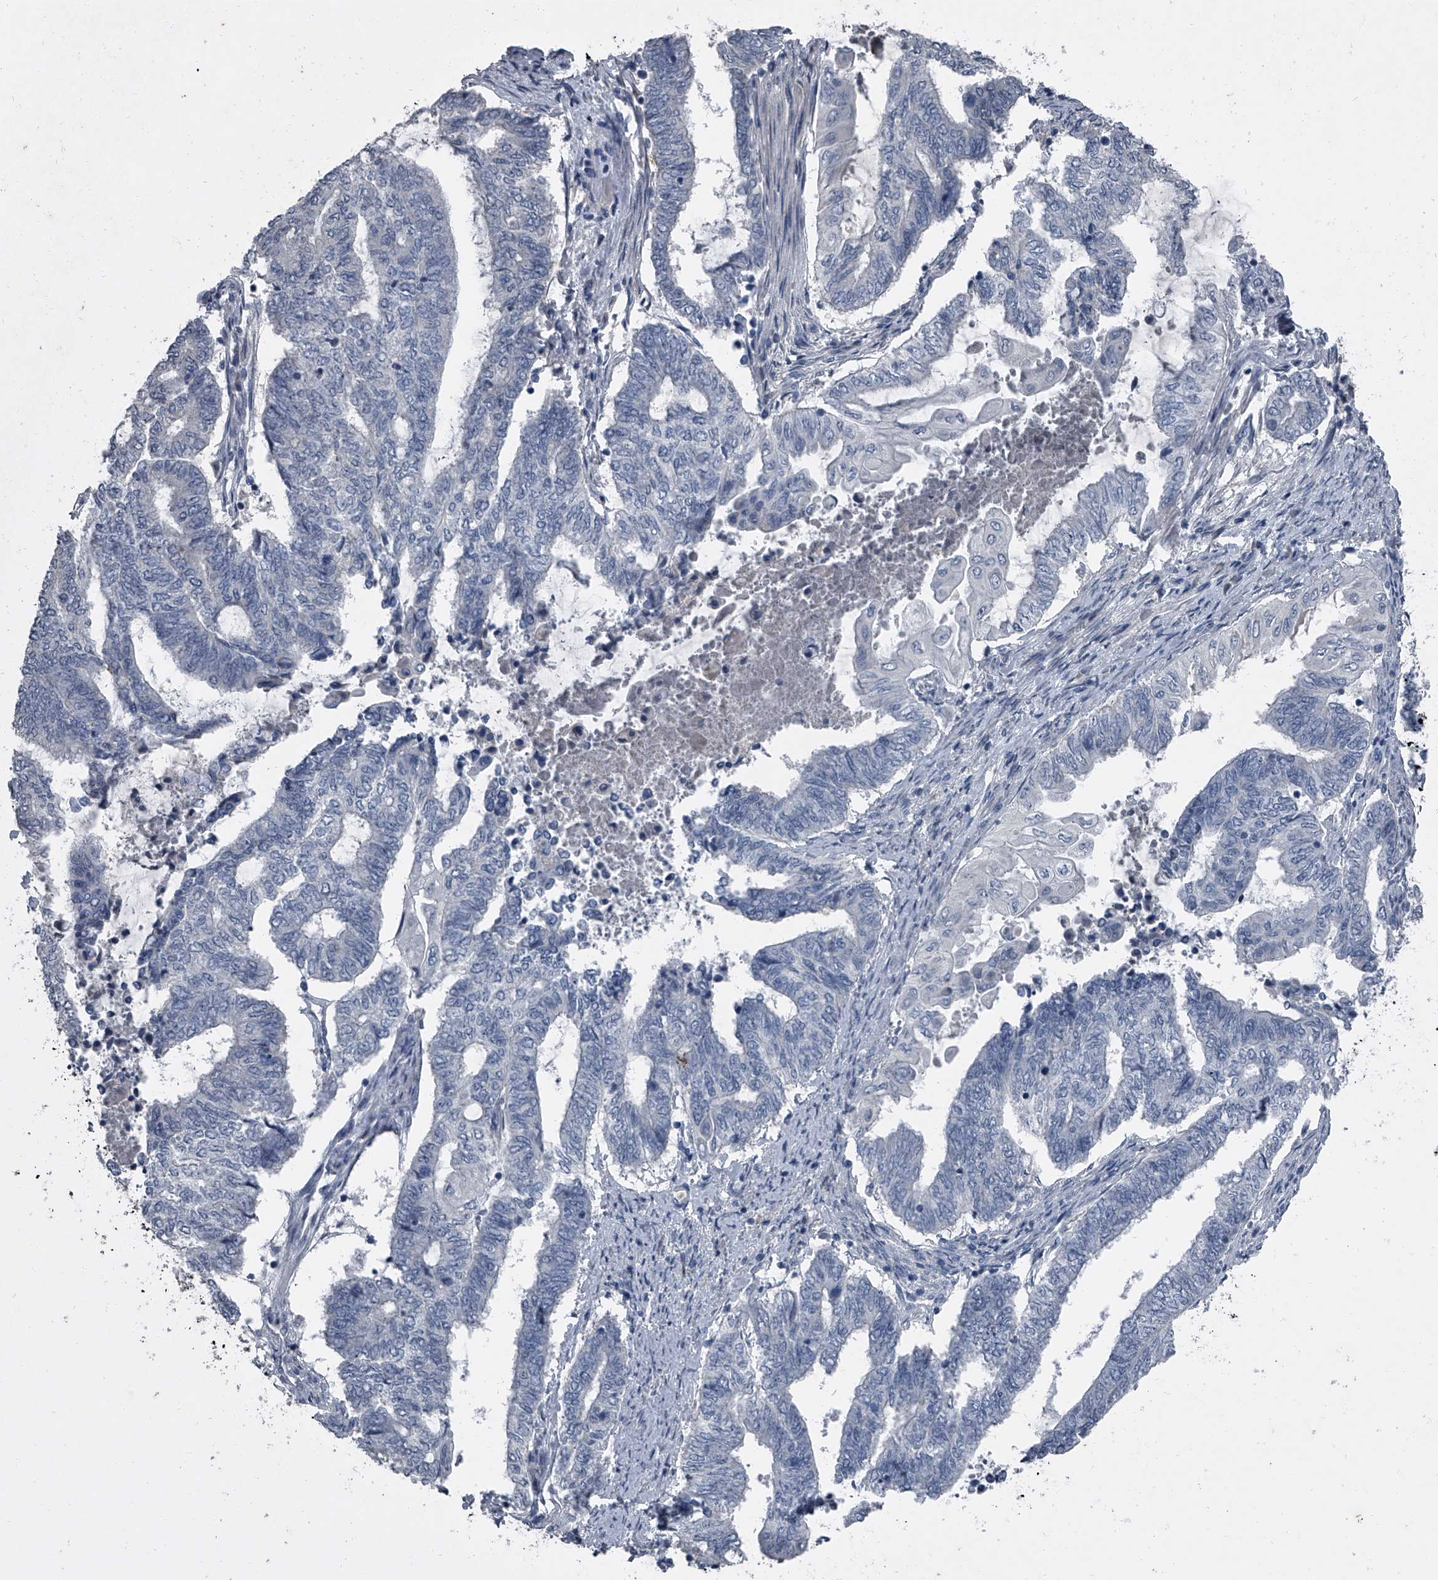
{"staining": {"intensity": "negative", "quantity": "none", "location": "none"}, "tissue": "endometrial cancer", "cell_type": "Tumor cells", "image_type": "cancer", "snomed": [{"axis": "morphology", "description": "Adenocarcinoma, NOS"}, {"axis": "topography", "description": "Uterus"}, {"axis": "topography", "description": "Endometrium"}], "caption": "Endometrial cancer (adenocarcinoma) was stained to show a protein in brown. There is no significant staining in tumor cells.", "gene": "HEPHL1", "patient": {"sex": "female", "age": 70}}